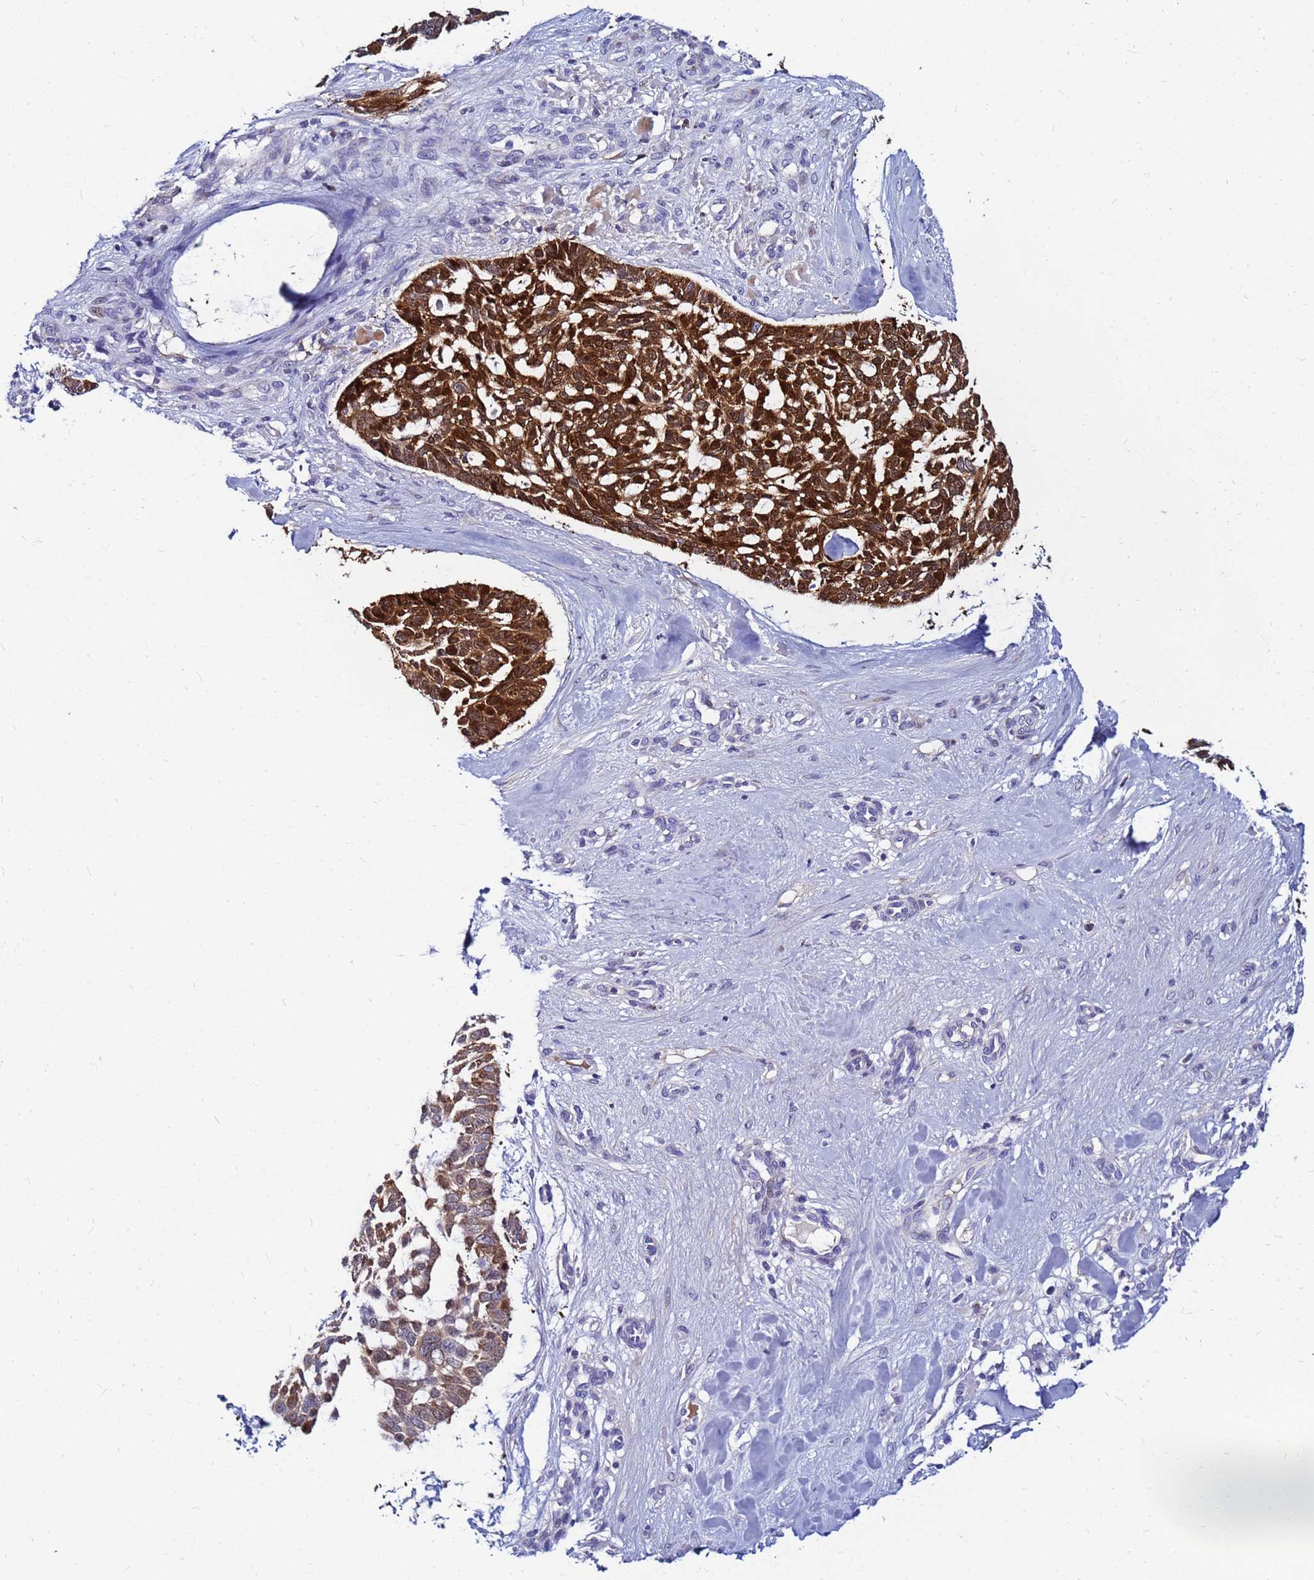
{"staining": {"intensity": "strong", "quantity": ">75%", "location": "cytoplasmic/membranous"}, "tissue": "skin cancer", "cell_type": "Tumor cells", "image_type": "cancer", "snomed": [{"axis": "morphology", "description": "Basal cell carcinoma"}, {"axis": "topography", "description": "Skin"}], "caption": "A brown stain labels strong cytoplasmic/membranous staining of a protein in skin cancer tumor cells.", "gene": "PPP1R14C", "patient": {"sex": "male", "age": 88}}